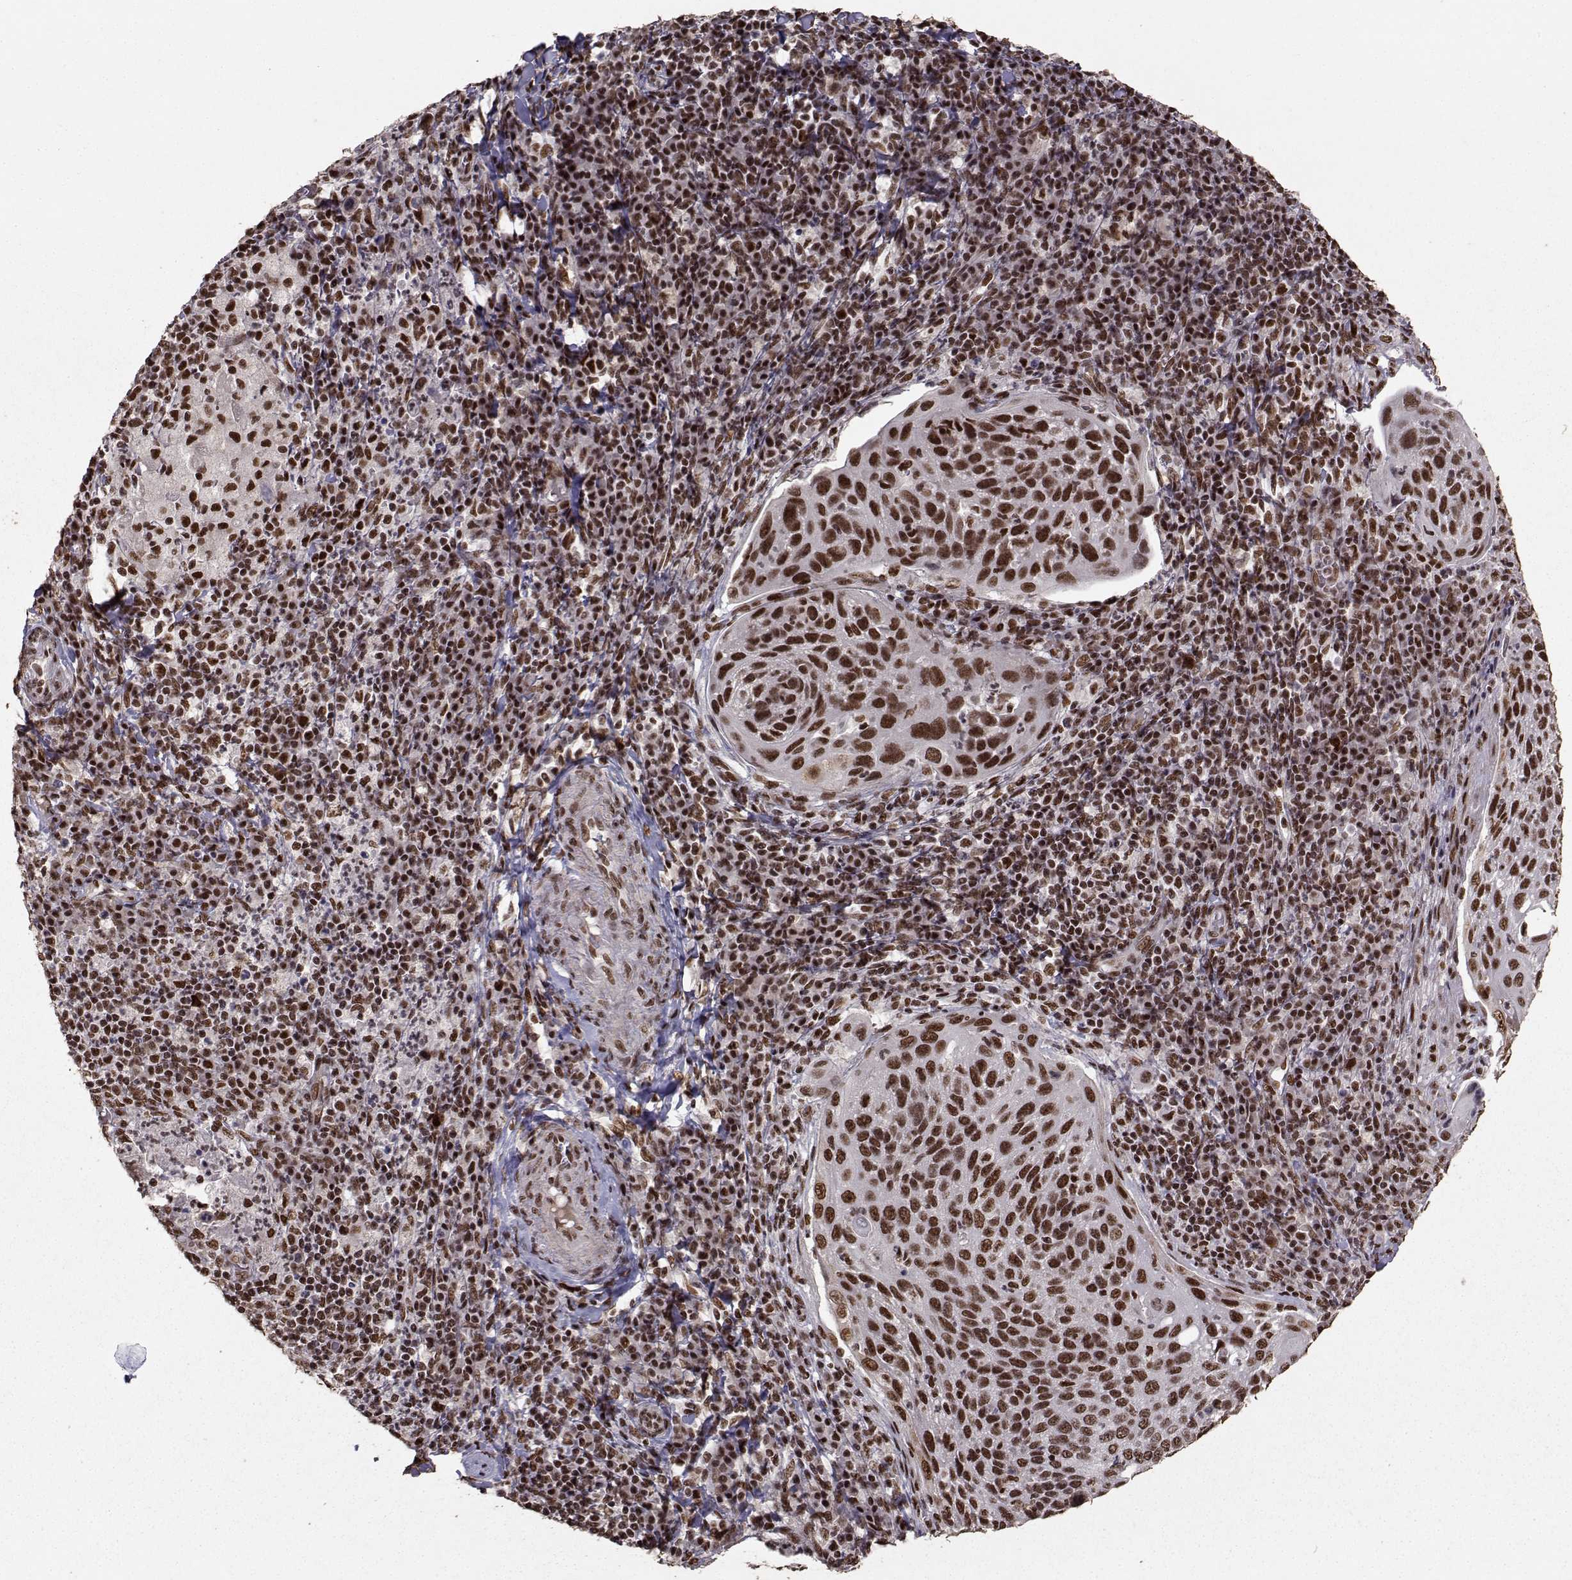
{"staining": {"intensity": "strong", "quantity": ">75%", "location": "nuclear"}, "tissue": "cervical cancer", "cell_type": "Tumor cells", "image_type": "cancer", "snomed": [{"axis": "morphology", "description": "Squamous cell carcinoma, NOS"}, {"axis": "topography", "description": "Cervix"}], "caption": "Immunohistochemistry of cervical cancer (squamous cell carcinoma) reveals high levels of strong nuclear positivity in about >75% of tumor cells.", "gene": "SF1", "patient": {"sex": "female", "age": 54}}